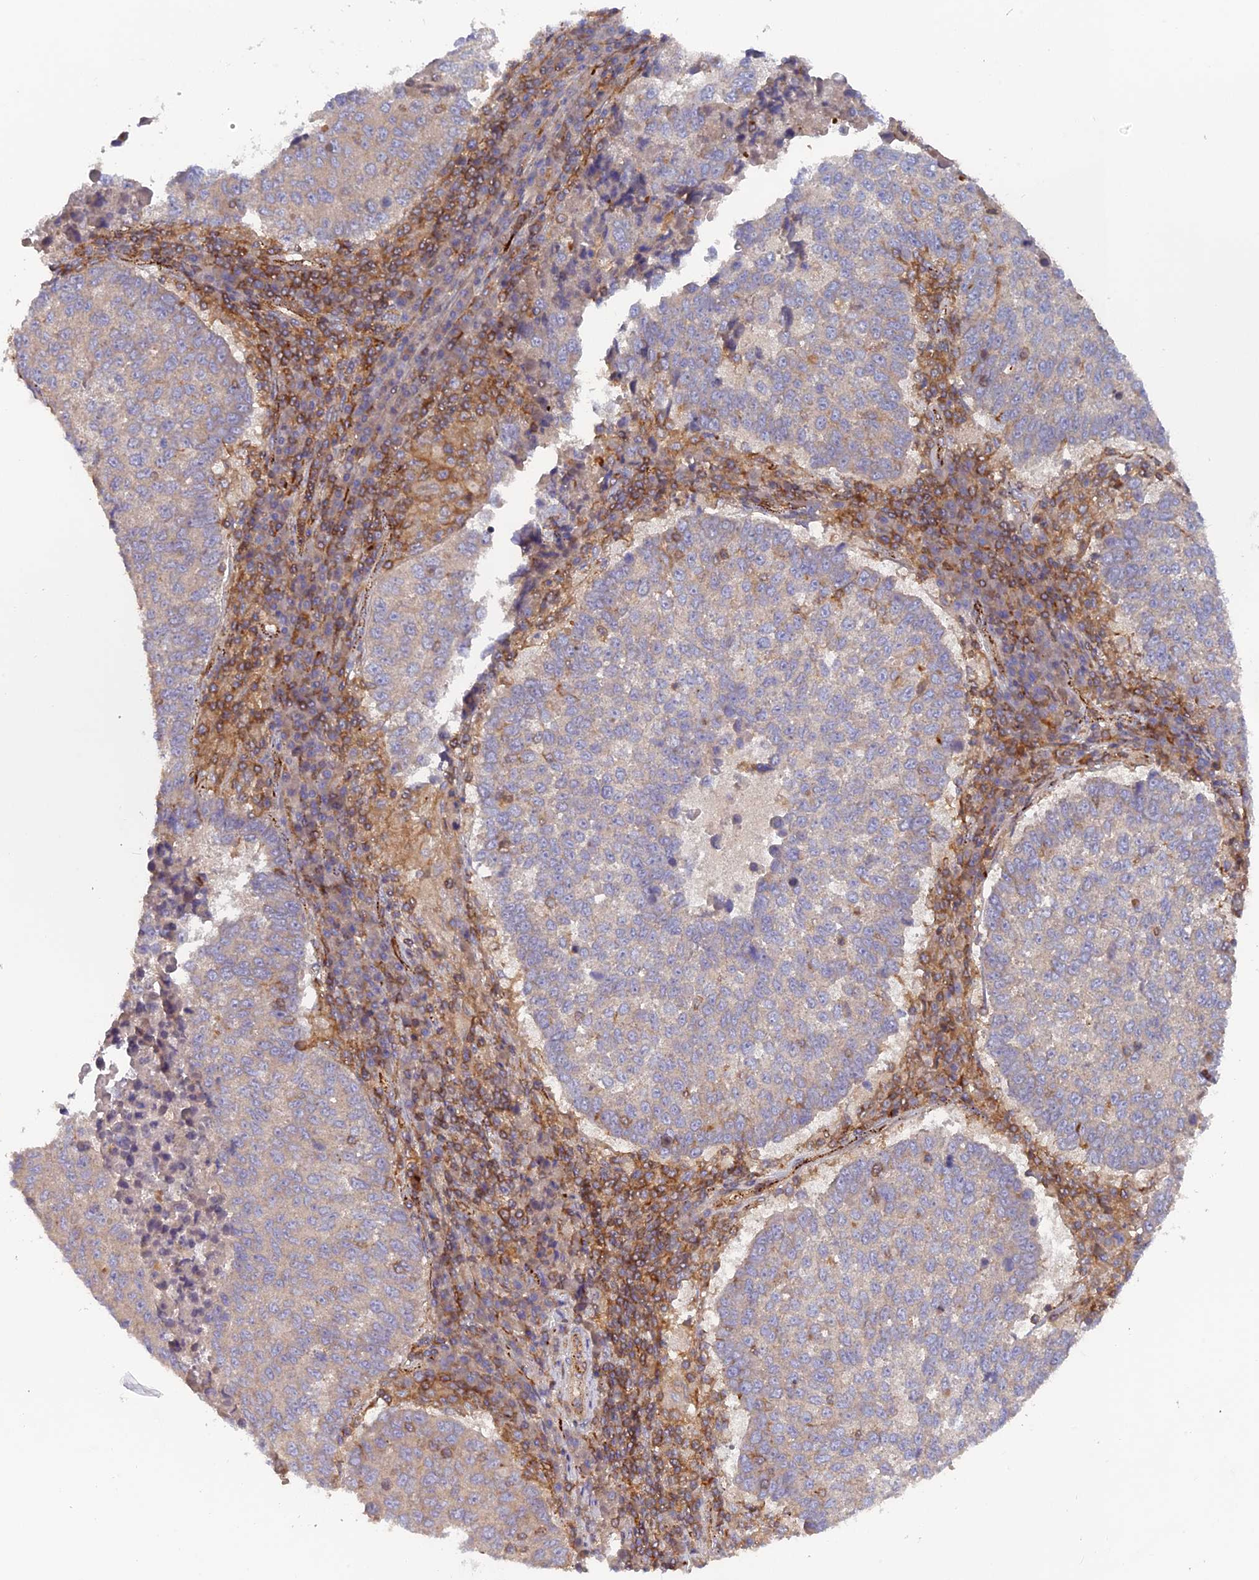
{"staining": {"intensity": "negative", "quantity": "none", "location": "none"}, "tissue": "lung cancer", "cell_type": "Tumor cells", "image_type": "cancer", "snomed": [{"axis": "morphology", "description": "Squamous cell carcinoma, NOS"}, {"axis": "topography", "description": "Lung"}], "caption": "This is an immunohistochemistry (IHC) histopathology image of human lung squamous cell carcinoma. There is no positivity in tumor cells.", "gene": "CPNE7", "patient": {"sex": "male", "age": 73}}